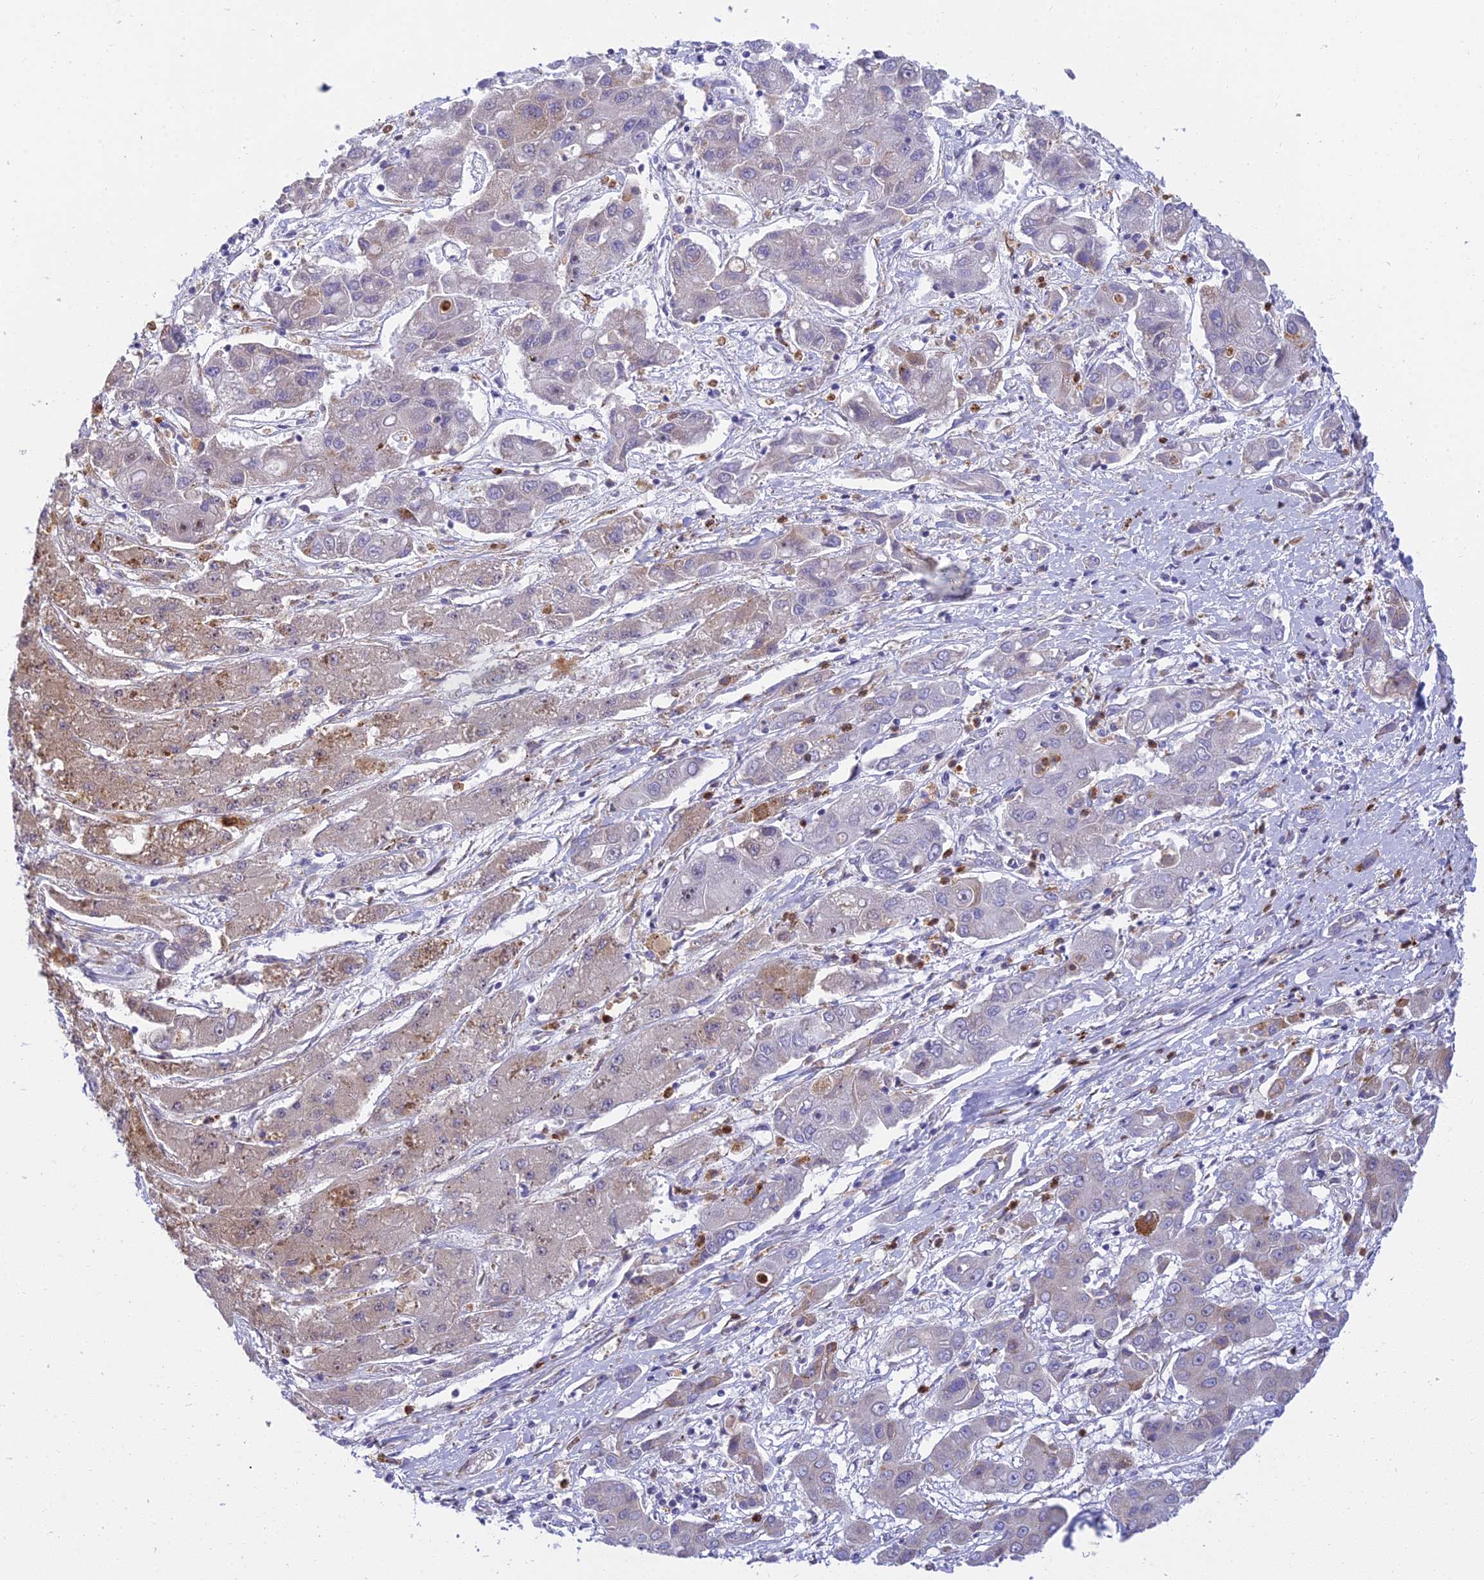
{"staining": {"intensity": "moderate", "quantity": "<25%", "location": "cytoplasmic/membranous"}, "tissue": "liver cancer", "cell_type": "Tumor cells", "image_type": "cancer", "snomed": [{"axis": "morphology", "description": "Cholangiocarcinoma"}, {"axis": "topography", "description": "Liver"}], "caption": "Liver cancer tissue displays moderate cytoplasmic/membranous expression in about <25% of tumor cells", "gene": "CLCN7", "patient": {"sex": "male", "age": 67}}